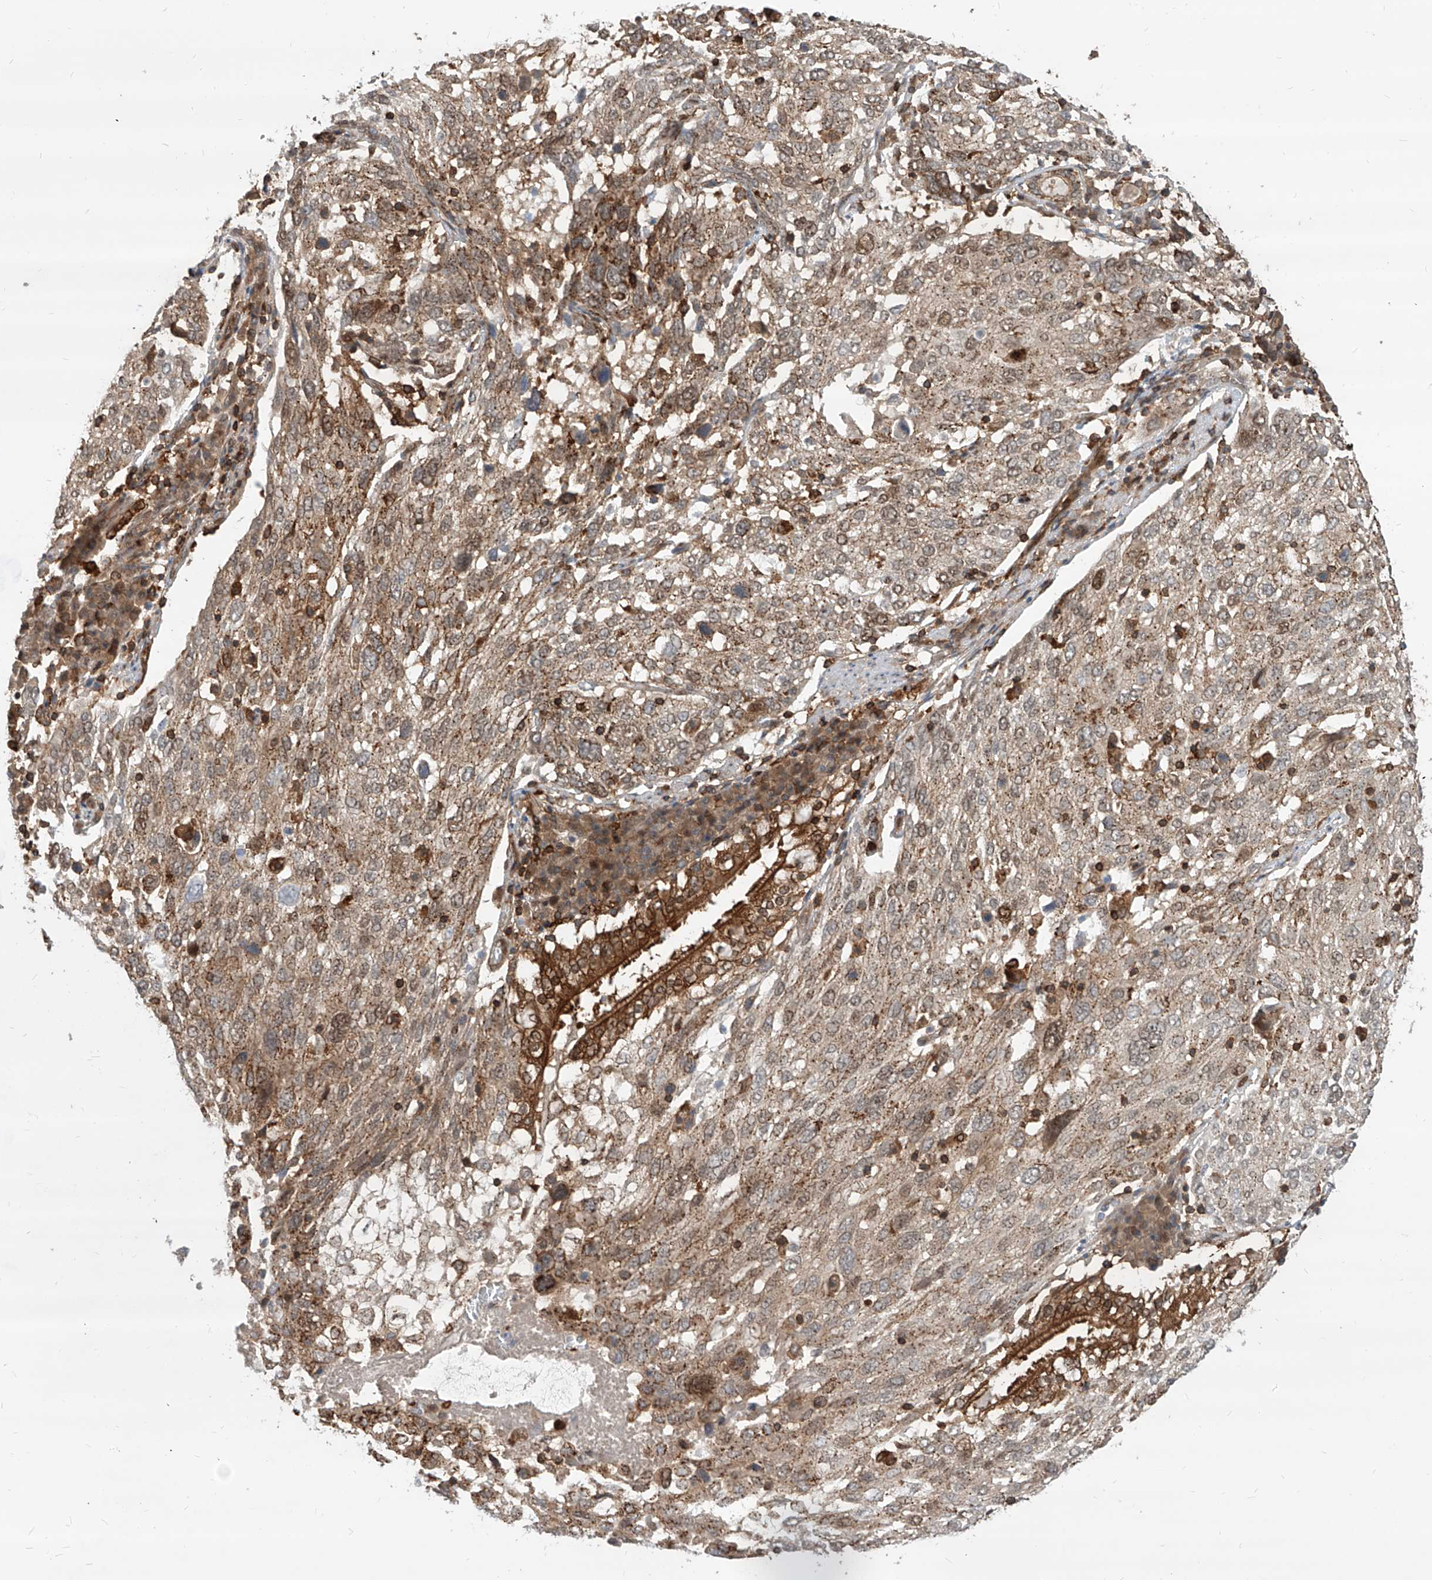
{"staining": {"intensity": "moderate", "quantity": ">75%", "location": "cytoplasmic/membranous,nuclear"}, "tissue": "lung cancer", "cell_type": "Tumor cells", "image_type": "cancer", "snomed": [{"axis": "morphology", "description": "Squamous cell carcinoma, NOS"}, {"axis": "topography", "description": "Lung"}], "caption": "A micrograph showing moderate cytoplasmic/membranous and nuclear positivity in about >75% of tumor cells in squamous cell carcinoma (lung), as visualized by brown immunohistochemical staining.", "gene": "MAGED2", "patient": {"sex": "male", "age": 65}}